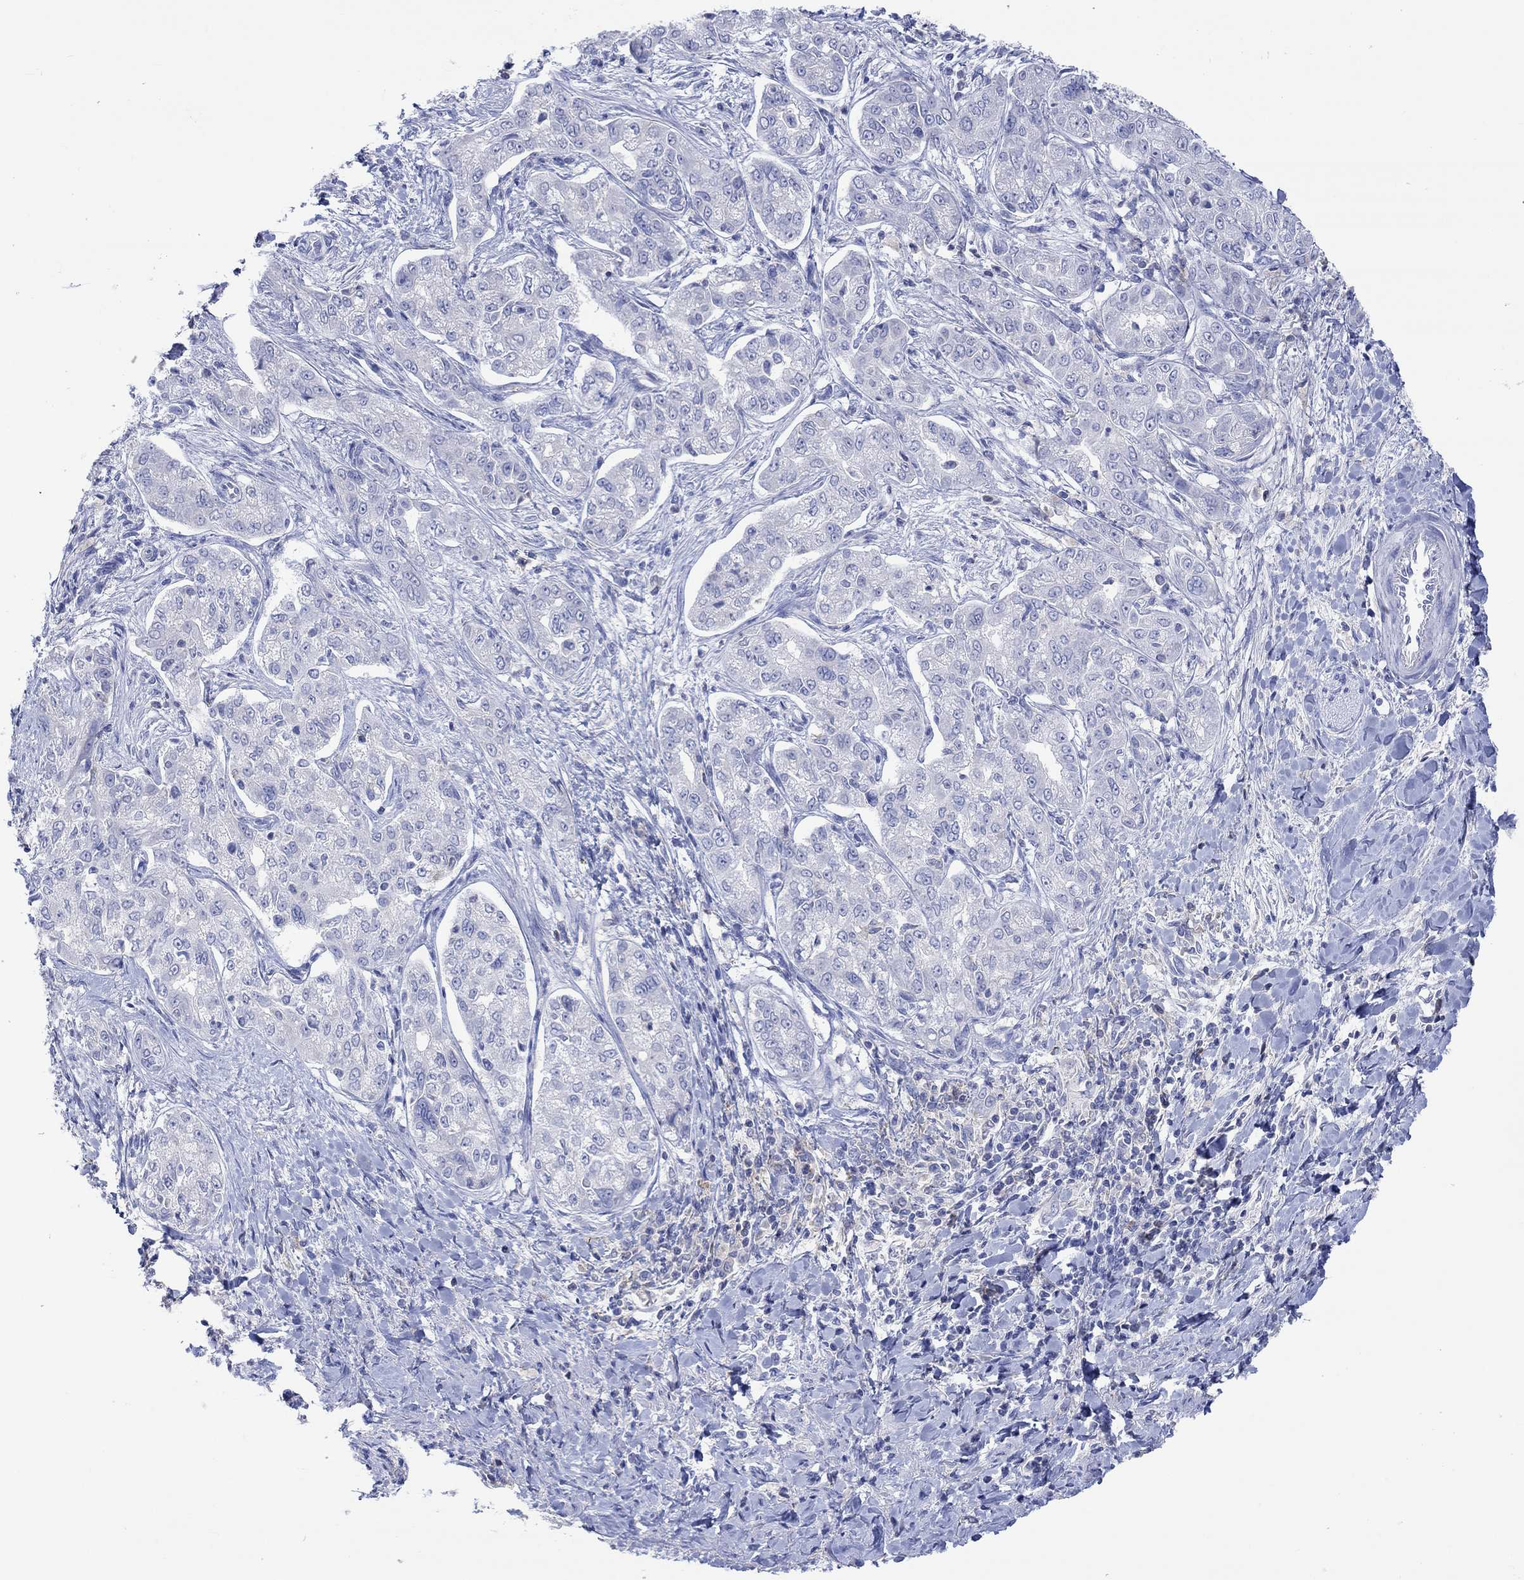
{"staining": {"intensity": "negative", "quantity": "none", "location": "none"}, "tissue": "liver cancer", "cell_type": "Tumor cells", "image_type": "cancer", "snomed": [{"axis": "morphology", "description": "Cholangiocarcinoma"}, {"axis": "topography", "description": "Liver"}], "caption": "The immunohistochemistry (IHC) histopathology image has no significant staining in tumor cells of cholangiocarcinoma (liver) tissue.", "gene": "GCM1", "patient": {"sex": "female", "age": 47}}